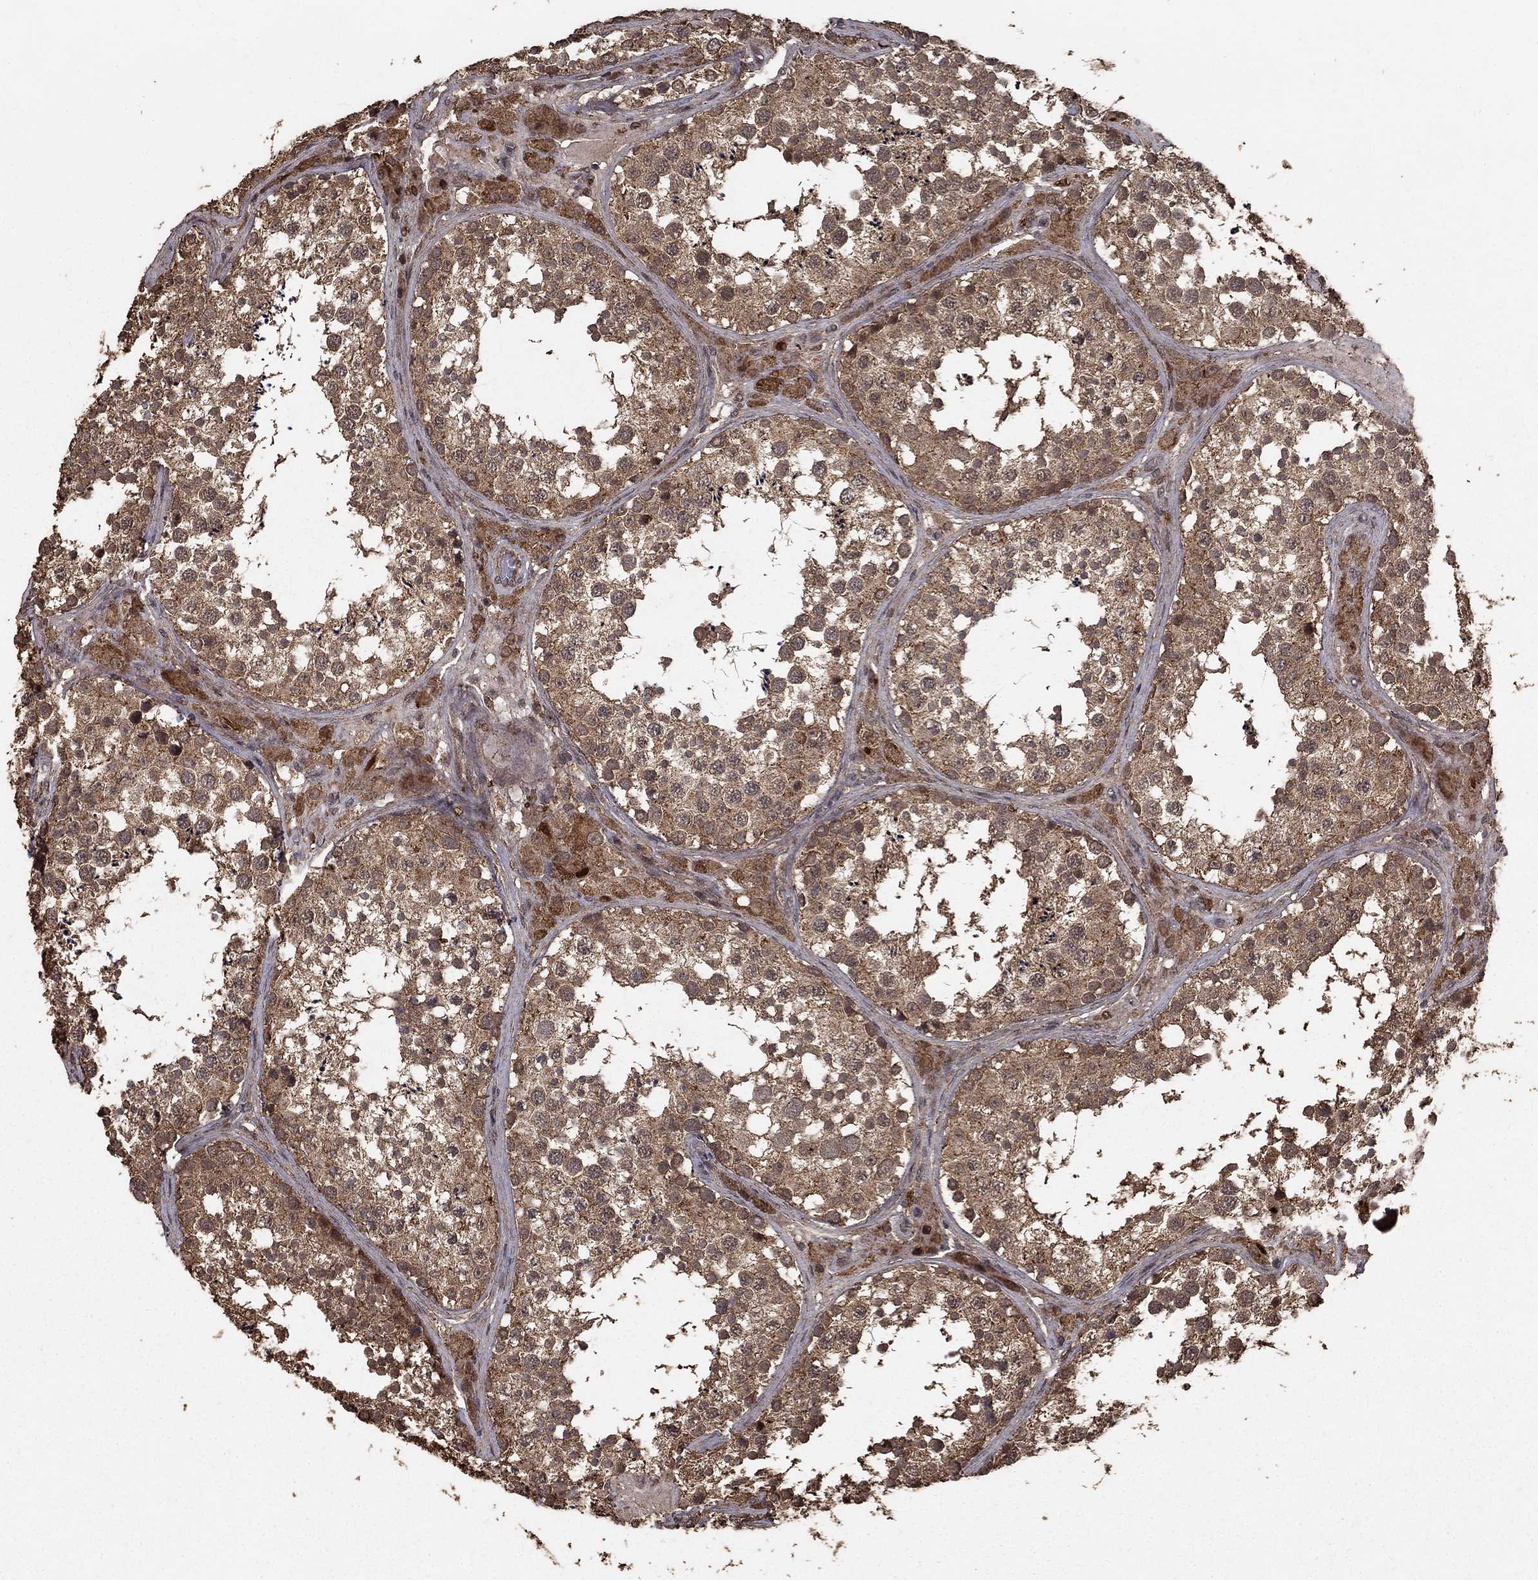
{"staining": {"intensity": "moderate", "quantity": ">75%", "location": "cytoplasmic/membranous"}, "tissue": "testis", "cell_type": "Cells in seminiferous ducts", "image_type": "normal", "snomed": [{"axis": "morphology", "description": "Normal tissue, NOS"}, {"axis": "topography", "description": "Testis"}], "caption": "A high-resolution photomicrograph shows immunohistochemistry (IHC) staining of benign testis, which exhibits moderate cytoplasmic/membranous positivity in approximately >75% of cells in seminiferous ducts.", "gene": "PRDM1", "patient": {"sex": "male", "age": 34}}